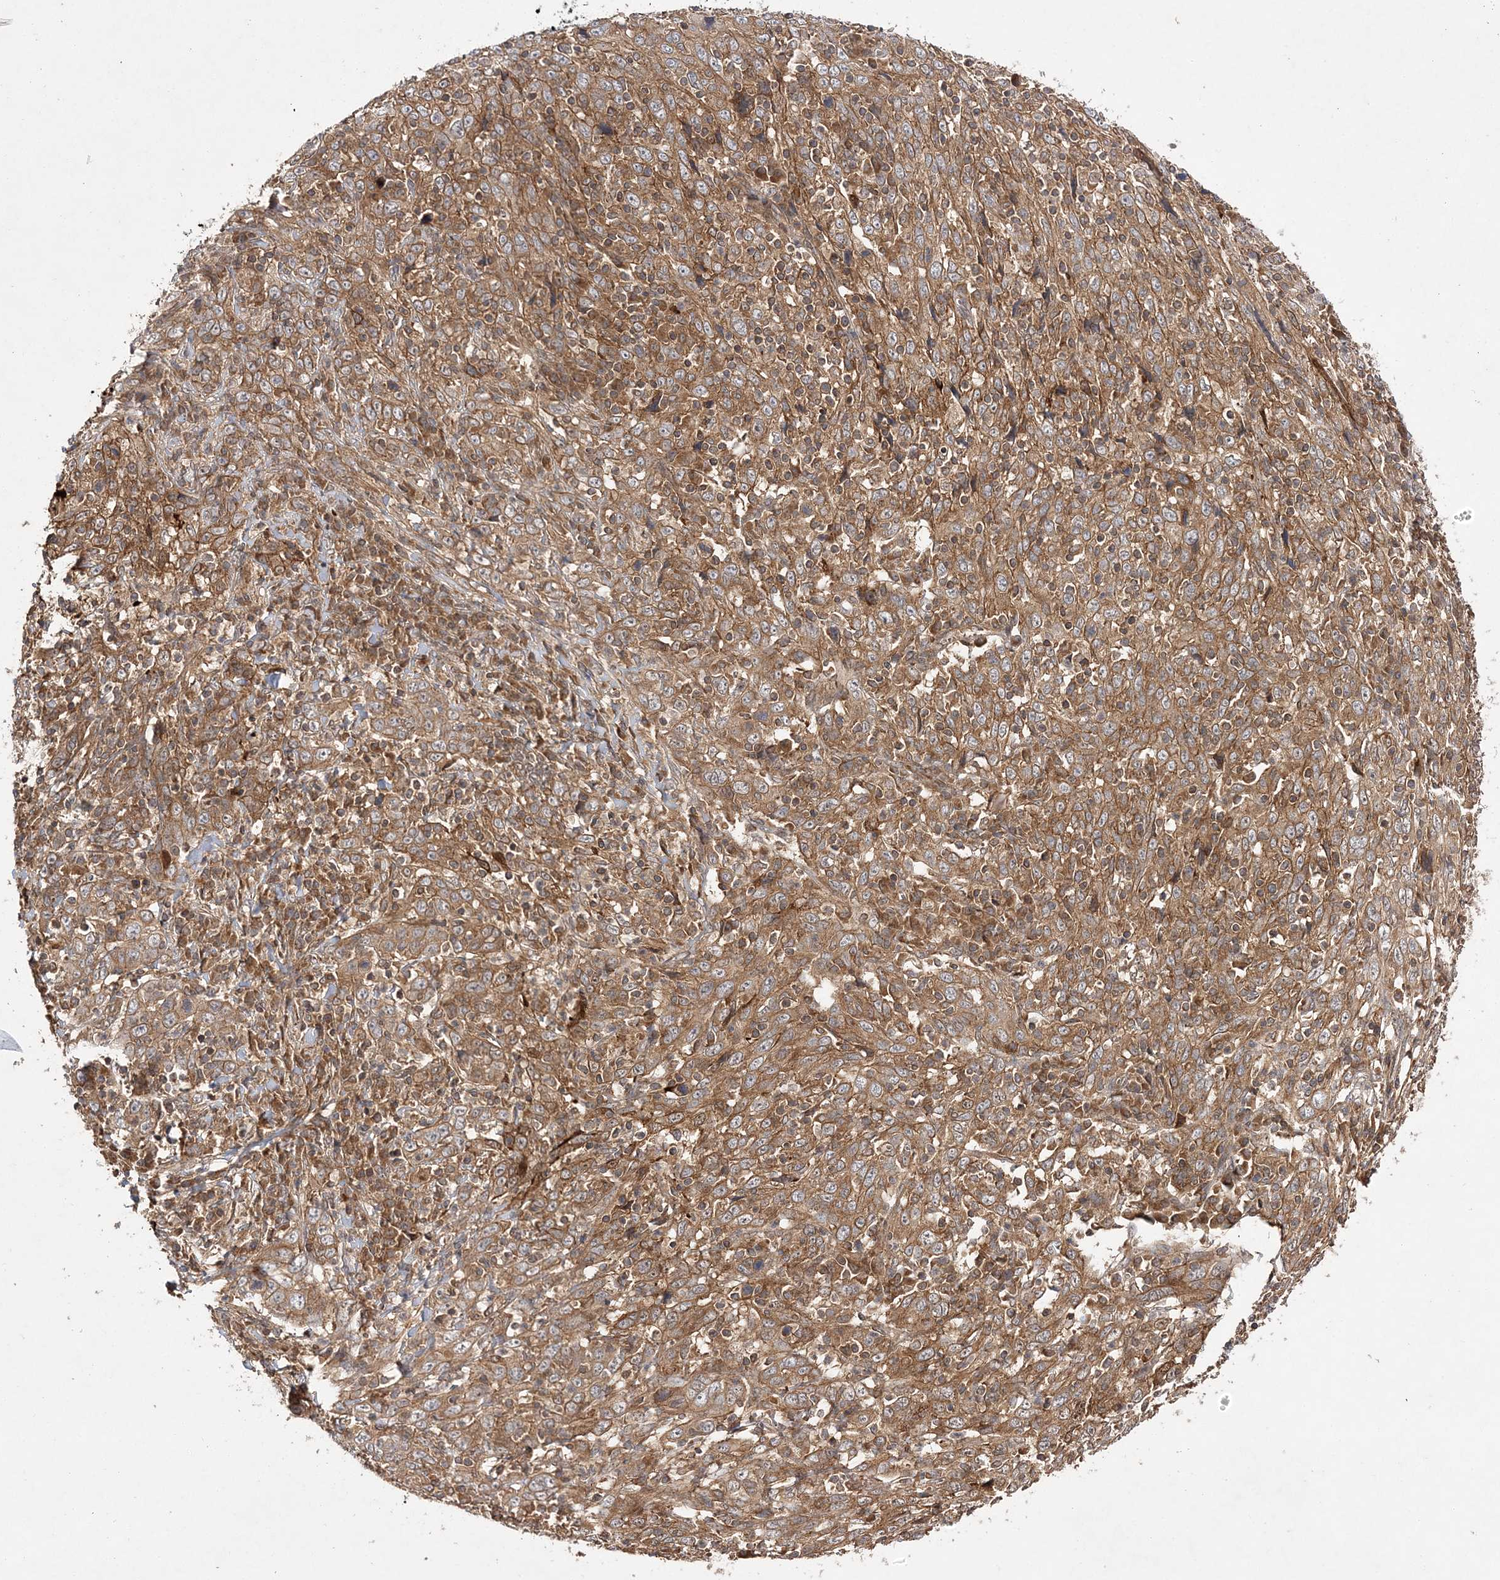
{"staining": {"intensity": "moderate", "quantity": ">75%", "location": "cytoplasmic/membranous"}, "tissue": "cervical cancer", "cell_type": "Tumor cells", "image_type": "cancer", "snomed": [{"axis": "morphology", "description": "Squamous cell carcinoma, NOS"}, {"axis": "topography", "description": "Cervix"}], "caption": "Protein expression by immunohistochemistry (IHC) displays moderate cytoplasmic/membranous positivity in about >75% of tumor cells in cervical squamous cell carcinoma. (DAB IHC with brightfield microscopy, high magnification).", "gene": "TMEM9B", "patient": {"sex": "female", "age": 46}}